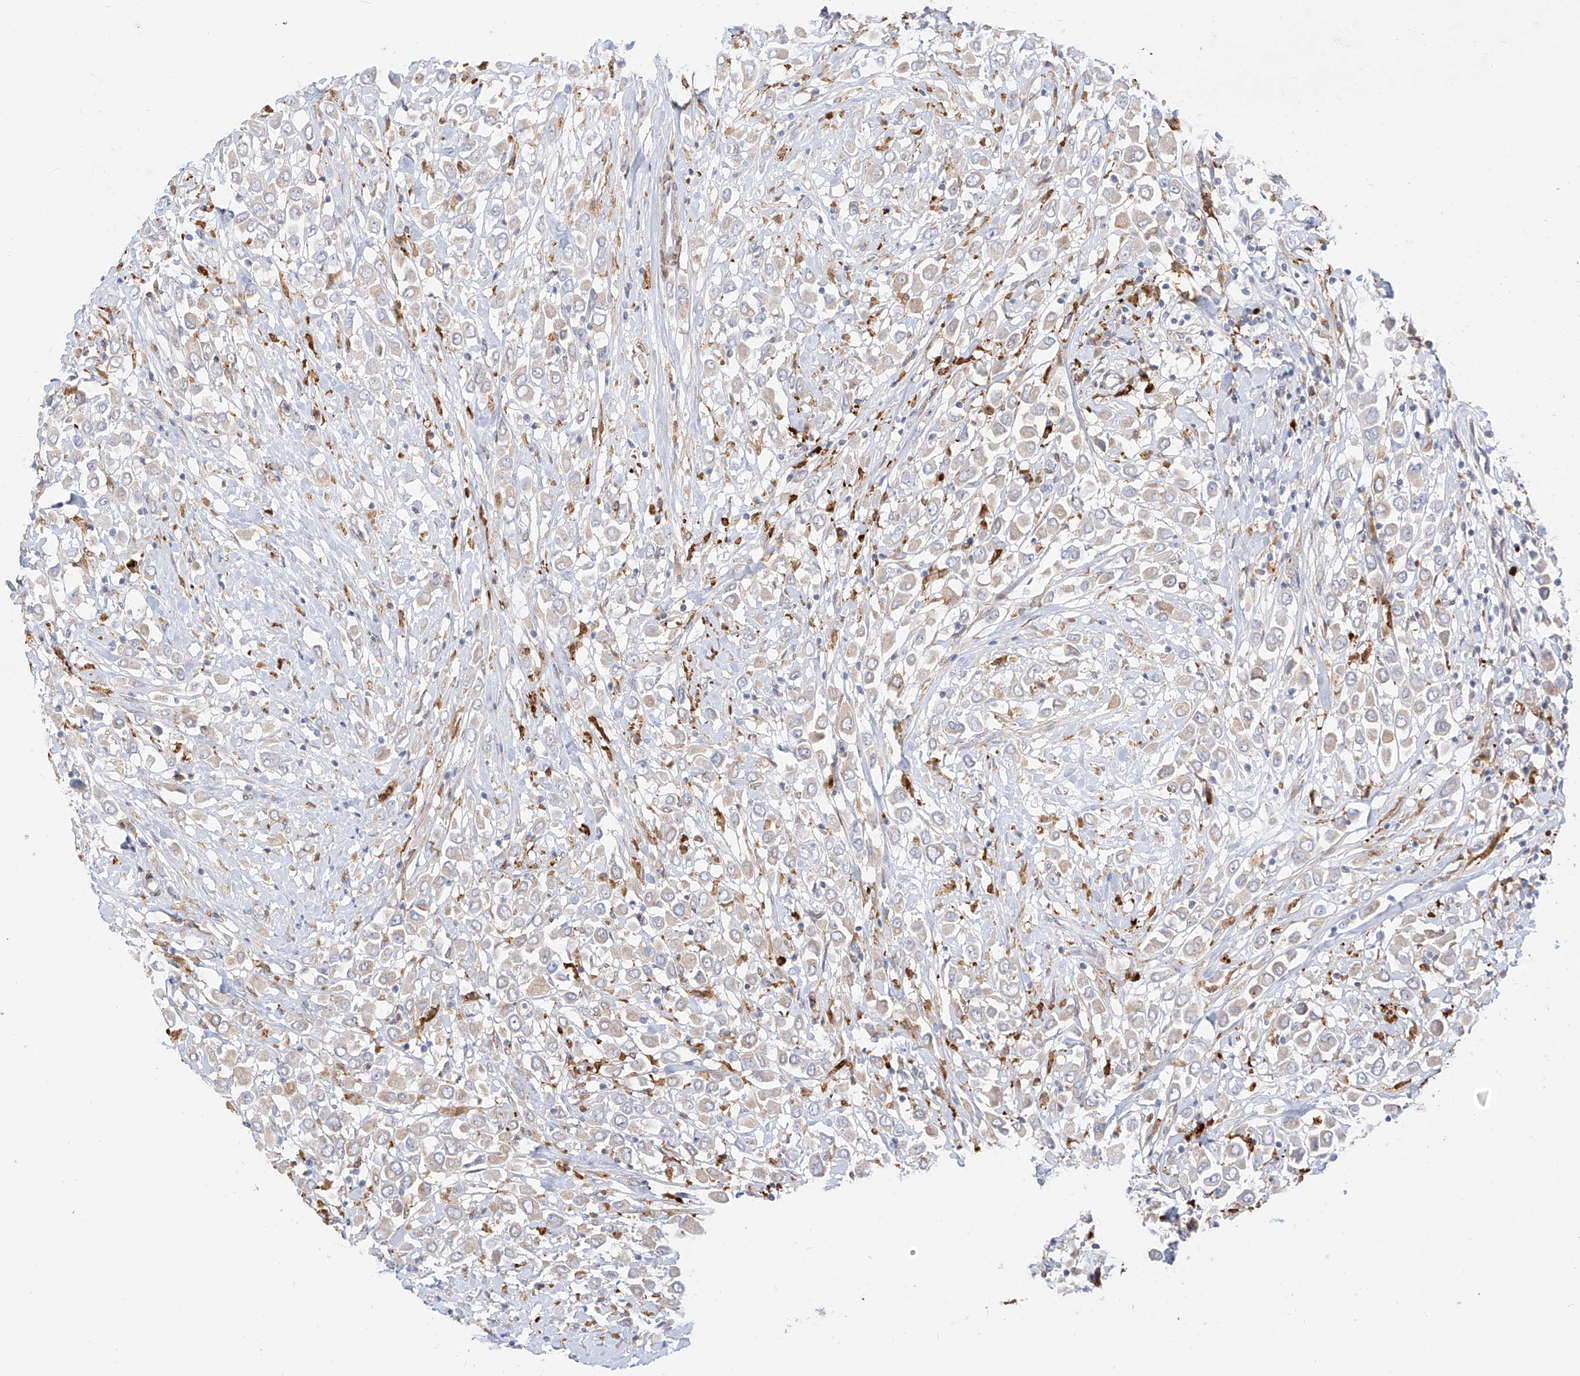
{"staining": {"intensity": "weak", "quantity": "<25%", "location": "cytoplasmic/membranous"}, "tissue": "breast cancer", "cell_type": "Tumor cells", "image_type": "cancer", "snomed": [{"axis": "morphology", "description": "Duct carcinoma"}, {"axis": "topography", "description": "Breast"}], "caption": "An IHC image of breast invasive ductal carcinoma is shown. There is no staining in tumor cells of breast invasive ductal carcinoma. The staining was performed using DAB to visualize the protein expression in brown, while the nuclei were stained in blue with hematoxylin (Magnification: 20x).", "gene": "PCYOX1", "patient": {"sex": "female", "age": 61}}